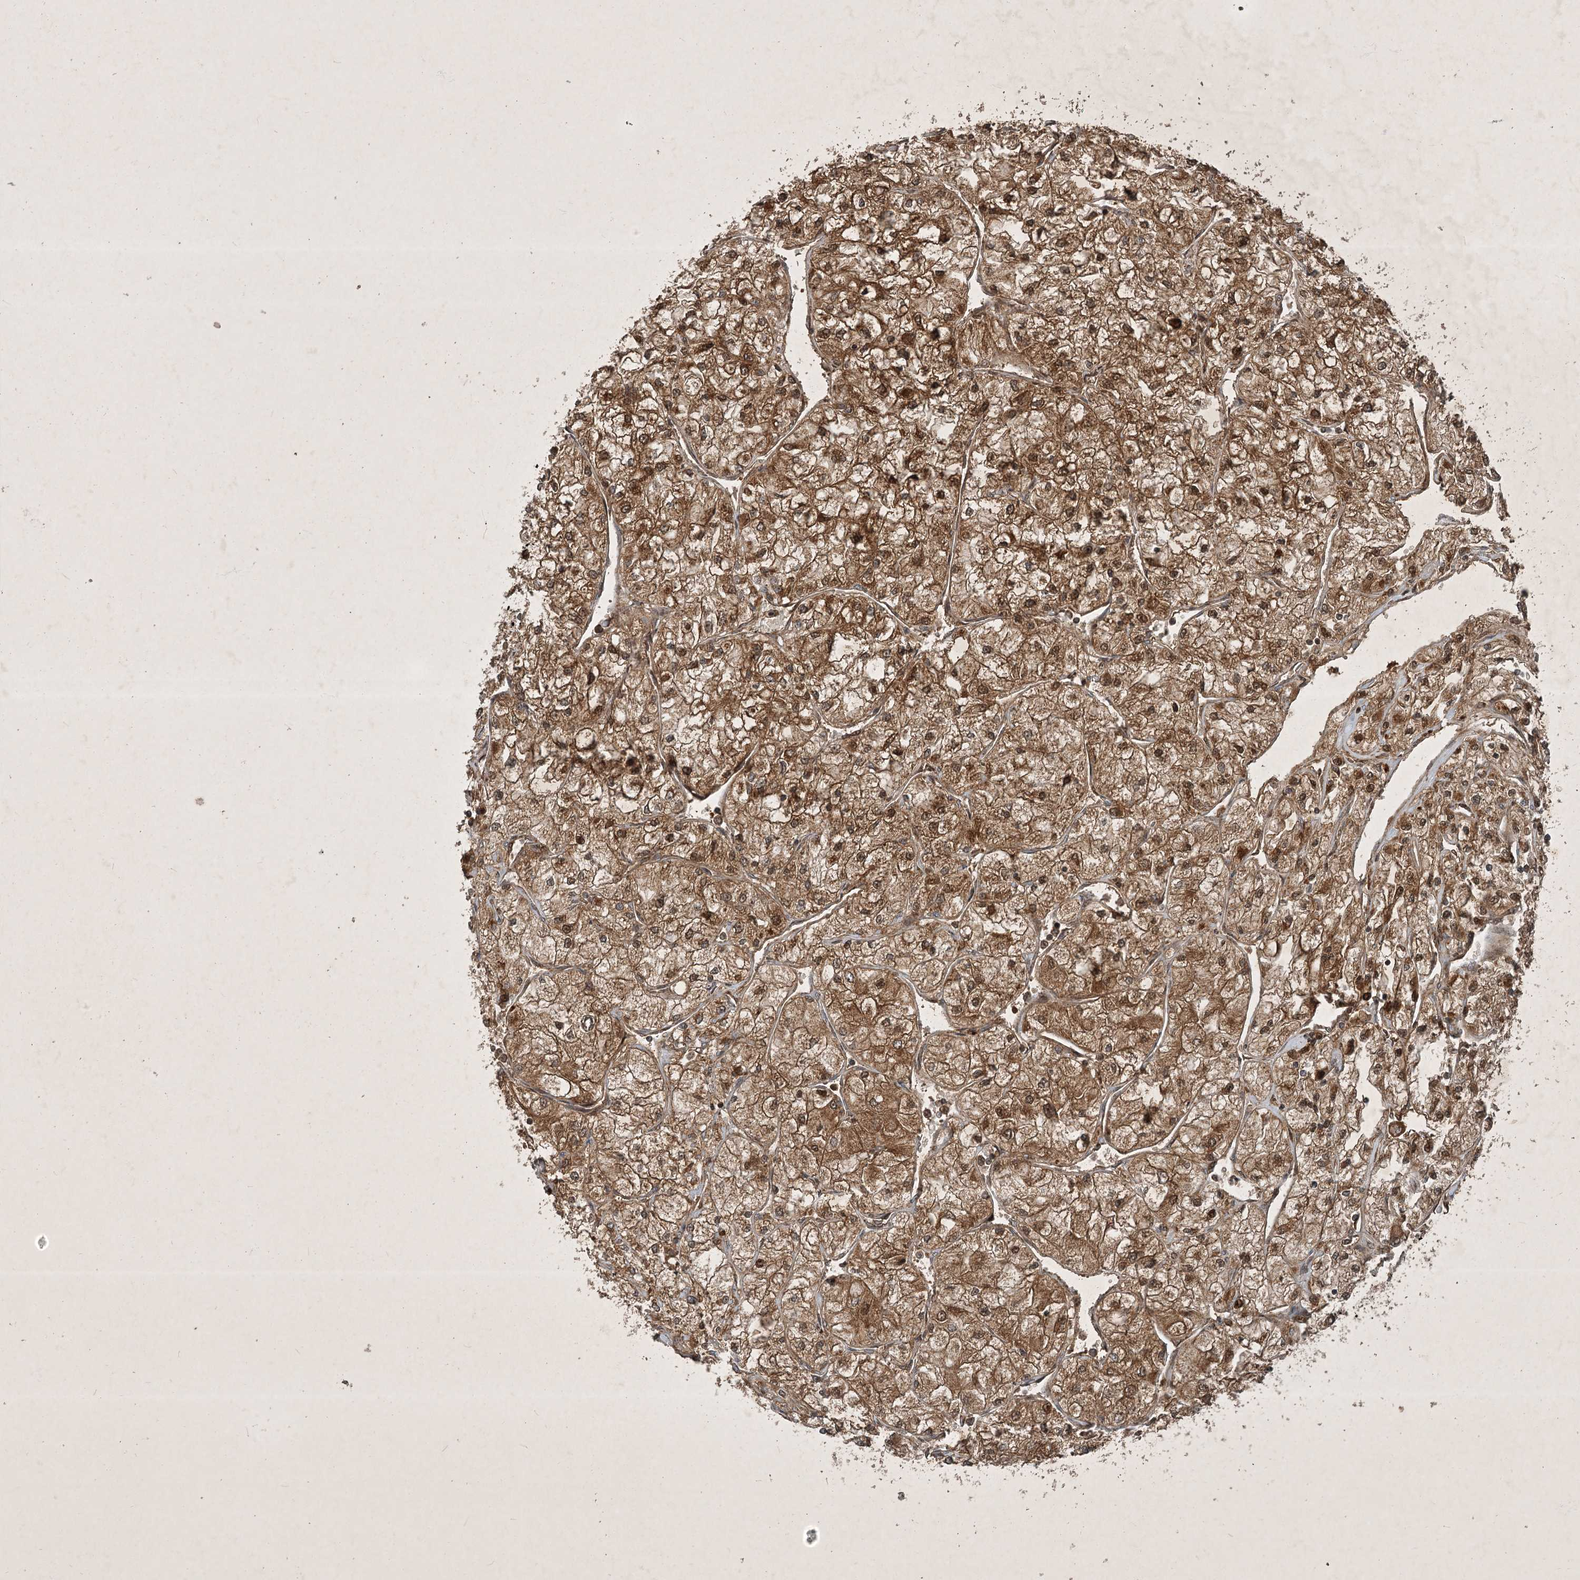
{"staining": {"intensity": "moderate", "quantity": ">75%", "location": "cytoplasmic/membranous,nuclear"}, "tissue": "renal cancer", "cell_type": "Tumor cells", "image_type": "cancer", "snomed": [{"axis": "morphology", "description": "Adenocarcinoma, NOS"}, {"axis": "topography", "description": "Kidney"}], "caption": "This is a photomicrograph of immunohistochemistry staining of renal cancer (adenocarcinoma), which shows moderate positivity in the cytoplasmic/membranous and nuclear of tumor cells.", "gene": "UNC93A", "patient": {"sex": "male", "age": 80}}